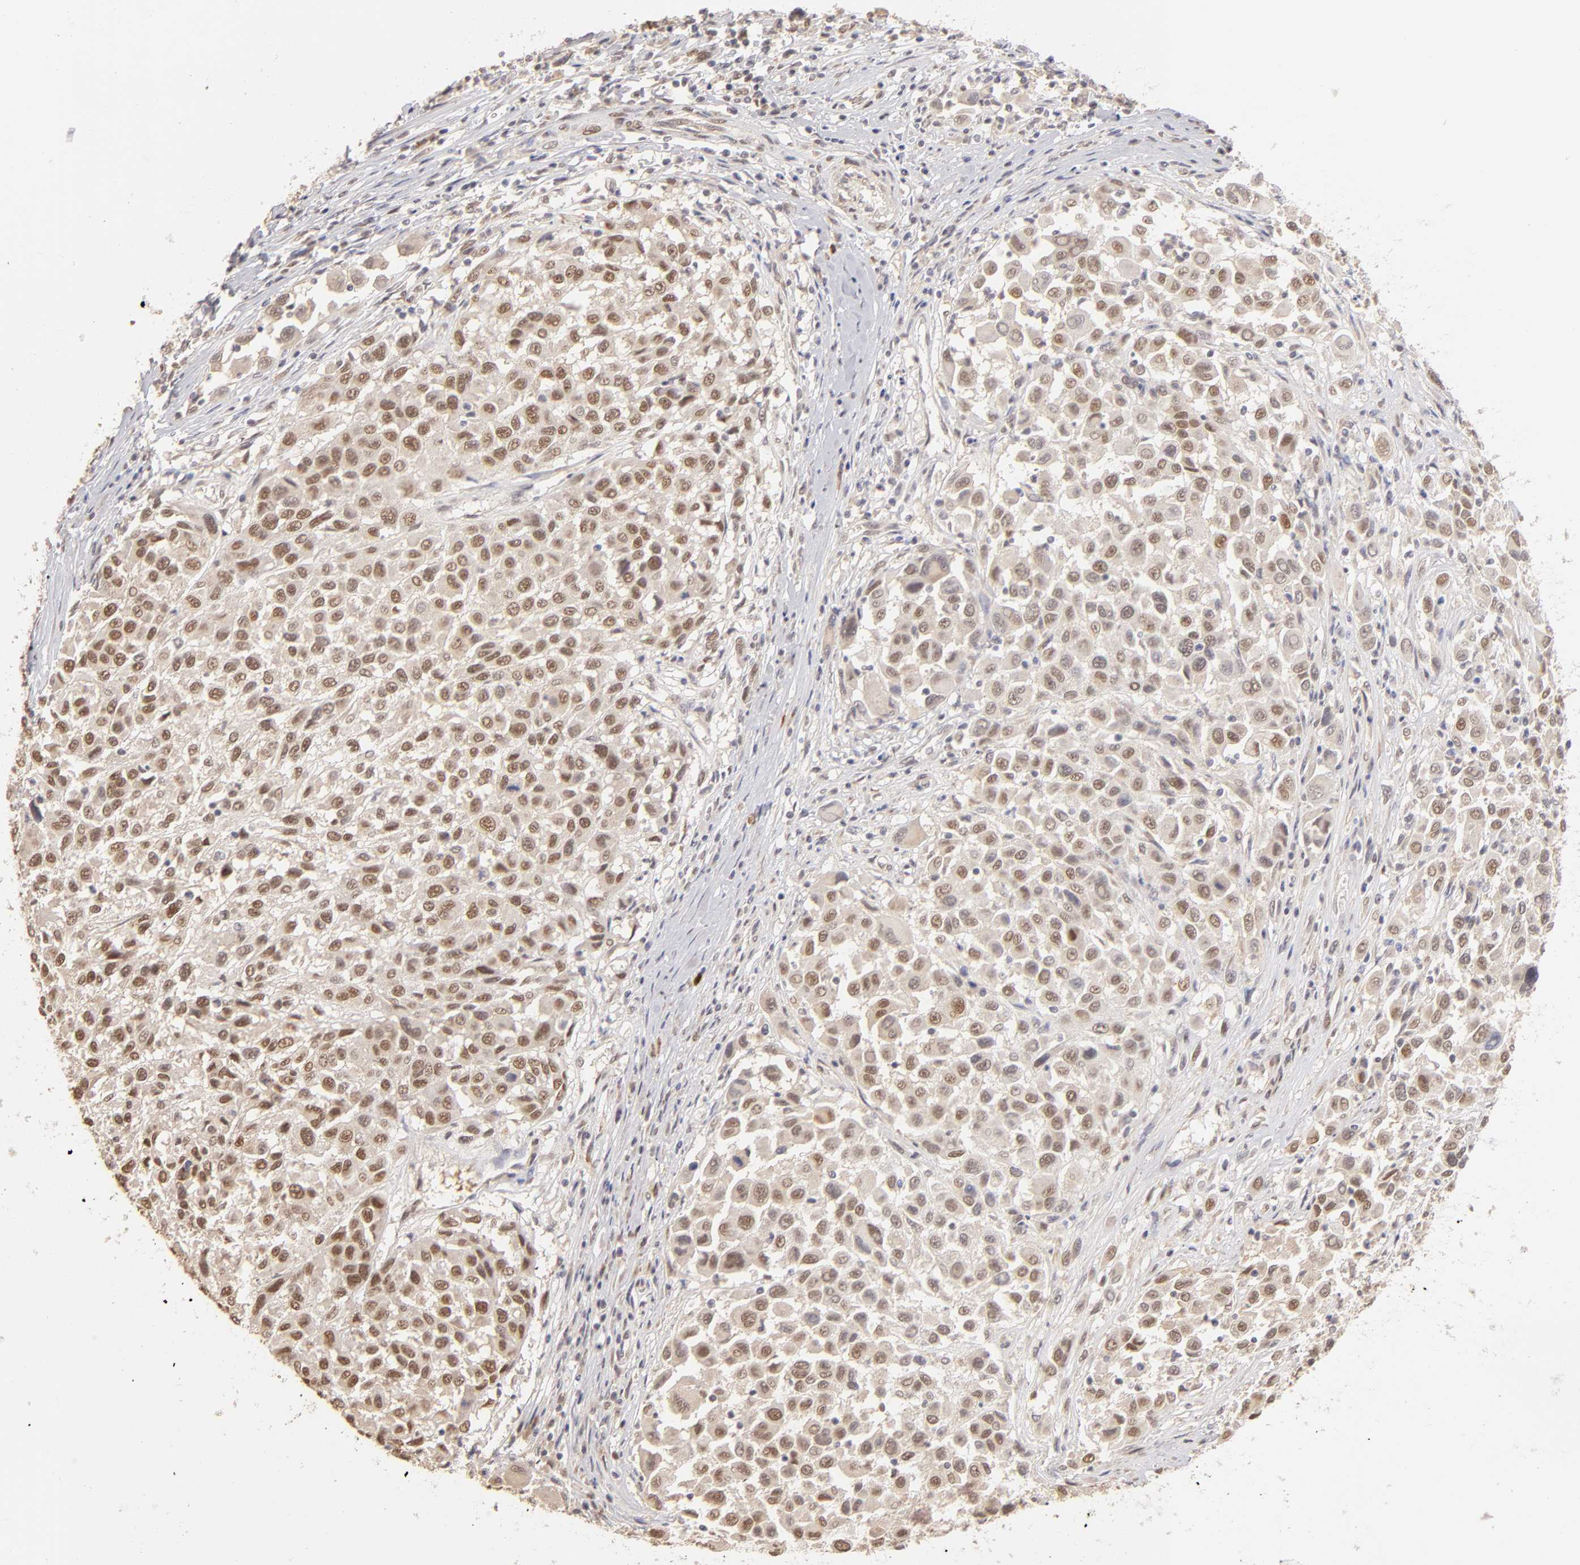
{"staining": {"intensity": "moderate", "quantity": ">75%", "location": "nuclear"}, "tissue": "melanoma", "cell_type": "Tumor cells", "image_type": "cancer", "snomed": [{"axis": "morphology", "description": "Malignant melanoma, Metastatic site"}, {"axis": "topography", "description": "Lymph node"}], "caption": "Immunohistochemical staining of melanoma shows medium levels of moderate nuclear protein expression in approximately >75% of tumor cells.", "gene": "NFE2", "patient": {"sex": "male", "age": 61}}